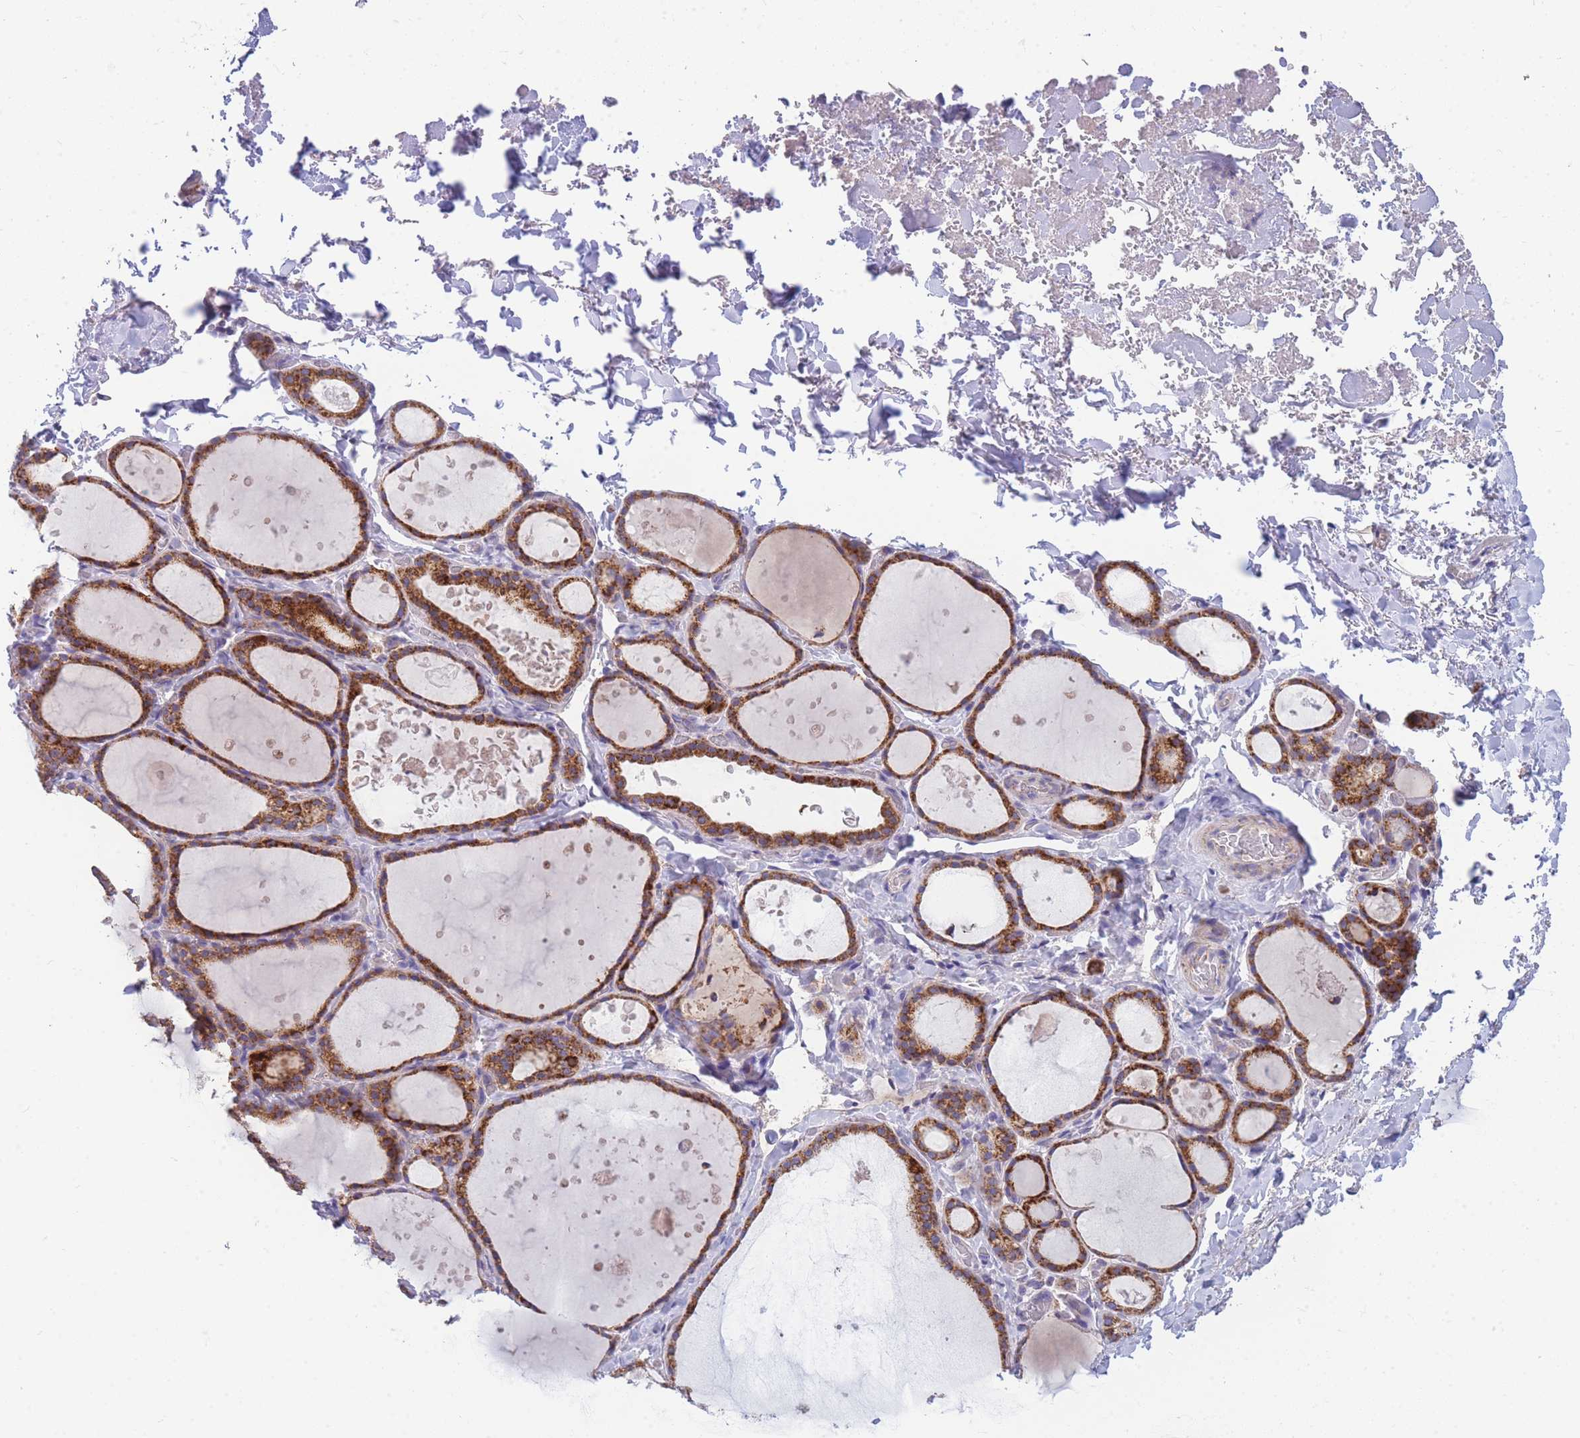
{"staining": {"intensity": "strong", "quantity": ">75%", "location": "cytoplasmic/membranous"}, "tissue": "thyroid gland", "cell_type": "Glandular cells", "image_type": "normal", "snomed": [{"axis": "morphology", "description": "Normal tissue, NOS"}, {"axis": "topography", "description": "Thyroid gland"}], "caption": "A high amount of strong cytoplasmic/membranous expression is seen in about >75% of glandular cells in unremarkable thyroid gland.", "gene": "MRPS11", "patient": {"sex": "female", "age": 44}}